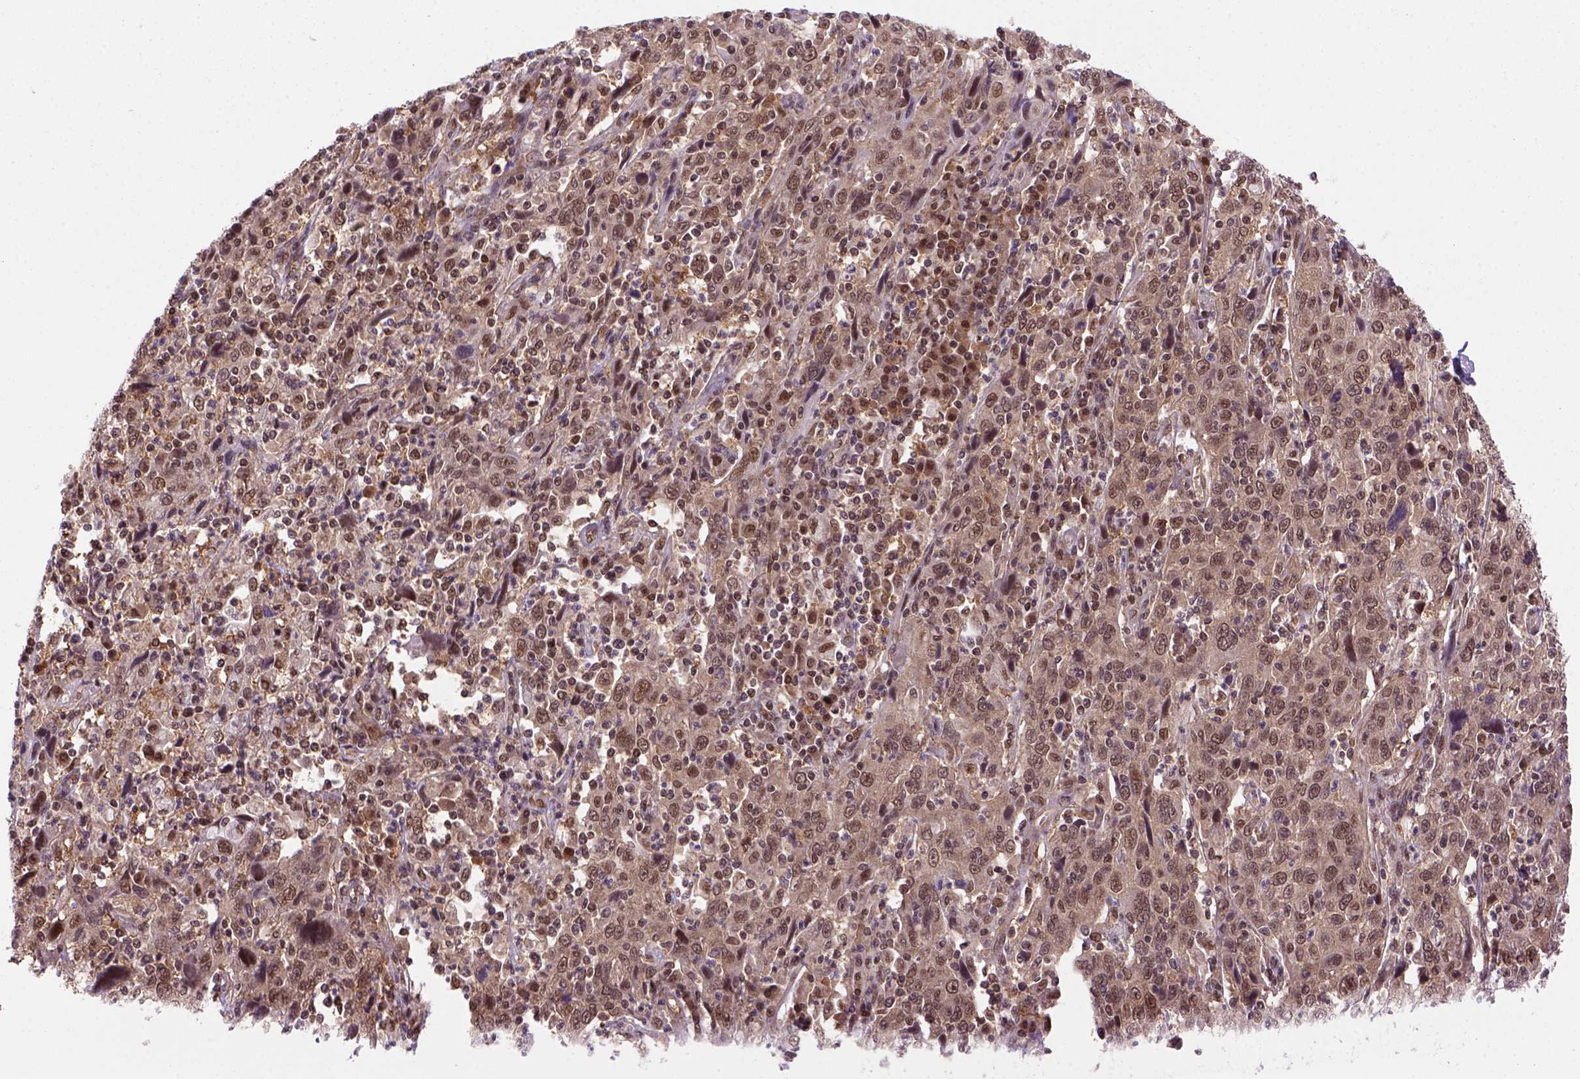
{"staining": {"intensity": "moderate", "quantity": ">75%", "location": "cytoplasmic/membranous,nuclear"}, "tissue": "cervical cancer", "cell_type": "Tumor cells", "image_type": "cancer", "snomed": [{"axis": "morphology", "description": "Squamous cell carcinoma, NOS"}, {"axis": "topography", "description": "Cervix"}], "caption": "Immunohistochemical staining of human cervical squamous cell carcinoma reveals moderate cytoplasmic/membranous and nuclear protein expression in about >75% of tumor cells.", "gene": "PSMC2", "patient": {"sex": "female", "age": 46}}